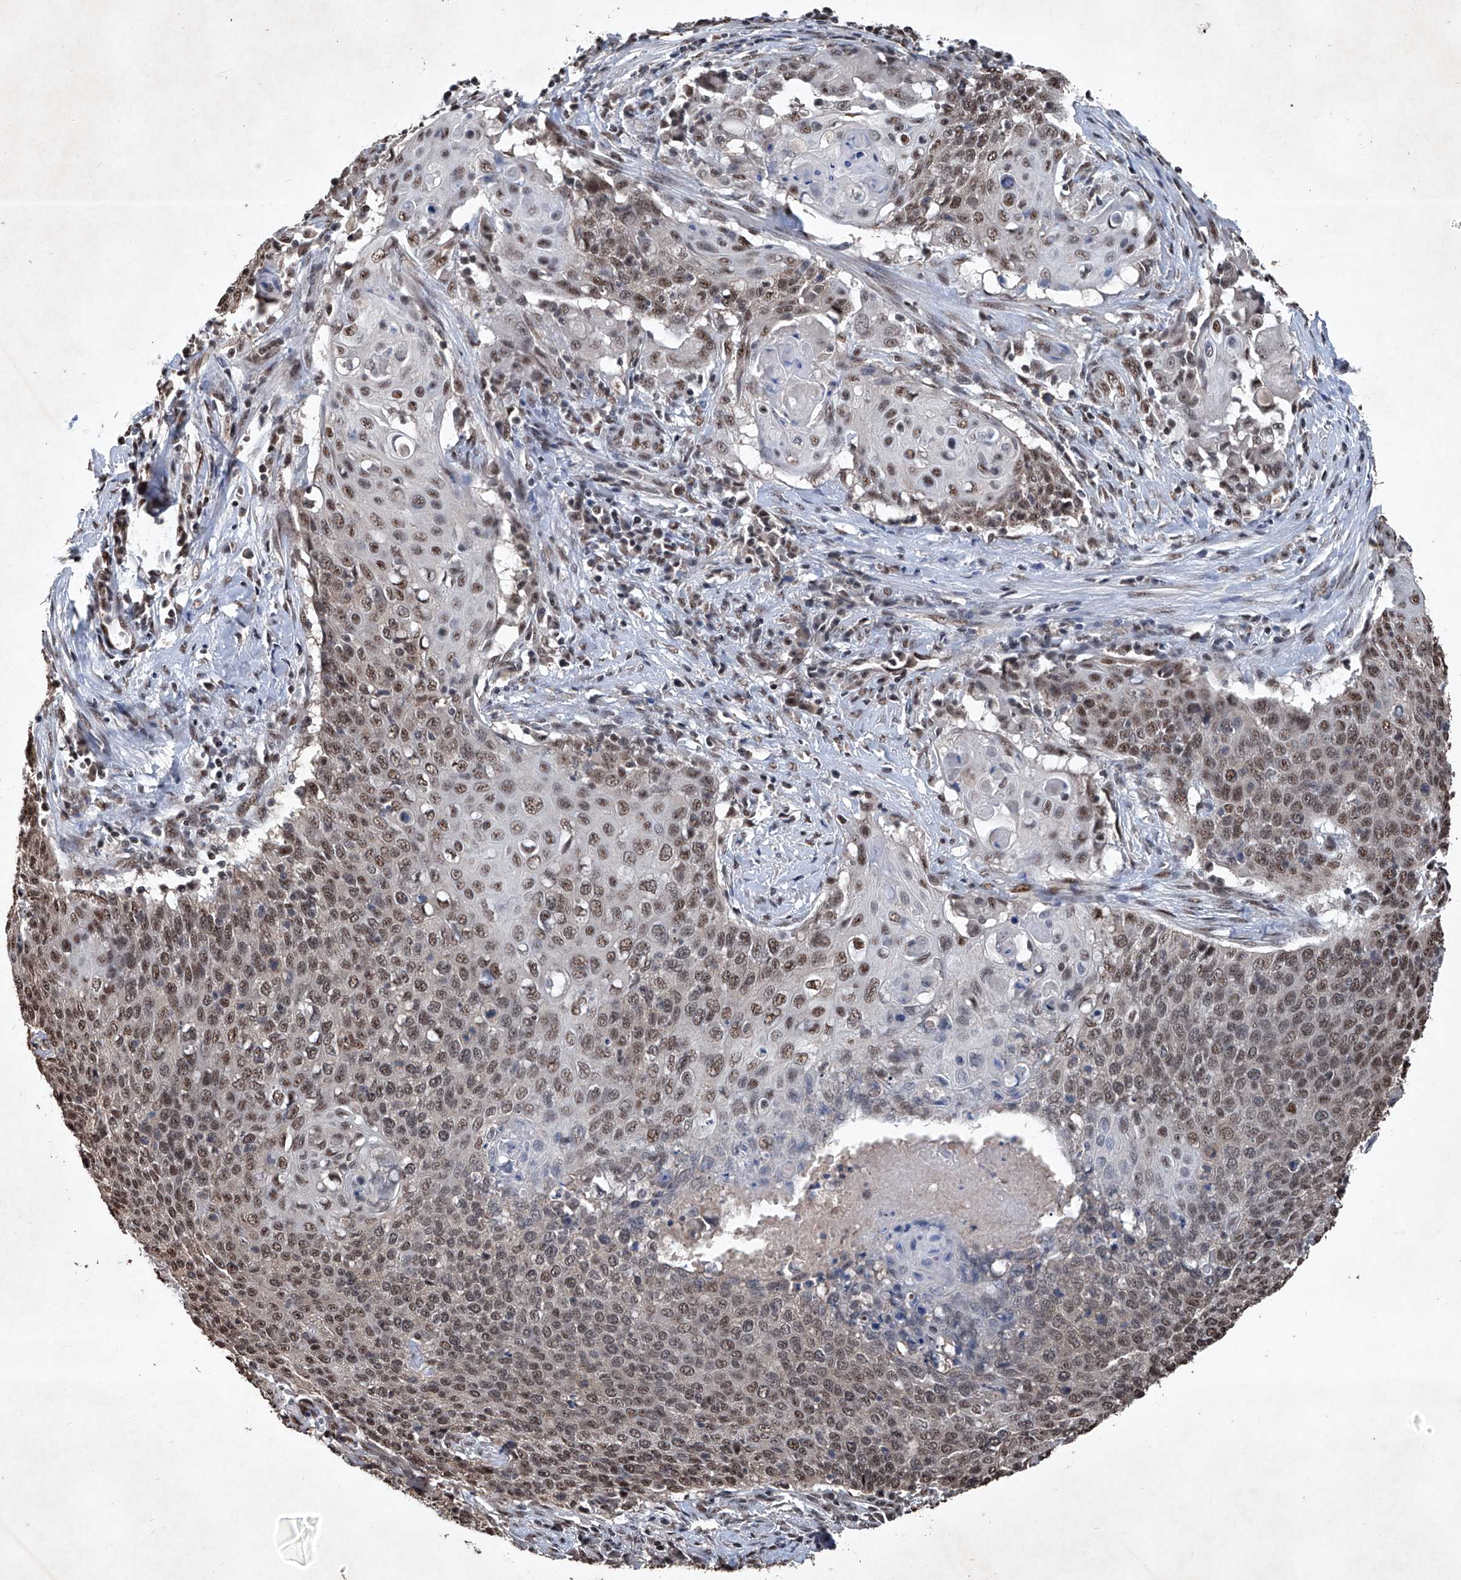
{"staining": {"intensity": "moderate", "quantity": ">75%", "location": "nuclear"}, "tissue": "cervical cancer", "cell_type": "Tumor cells", "image_type": "cancer", "snomed": [{"axis": "morphology", "description": "Squamous cell carcinoma, NOS"}, {"axis": "topography", "description": "Cervix"}], "caption": "There is medium levels of moderate nuclear expression in tumor cells of cervical cancer (squamous cell carcinoma), as demonstrated by immunohistochemical staining (brown color).", "gene": "DDX39B", "patient": {"sex": "female", "age": 39}}